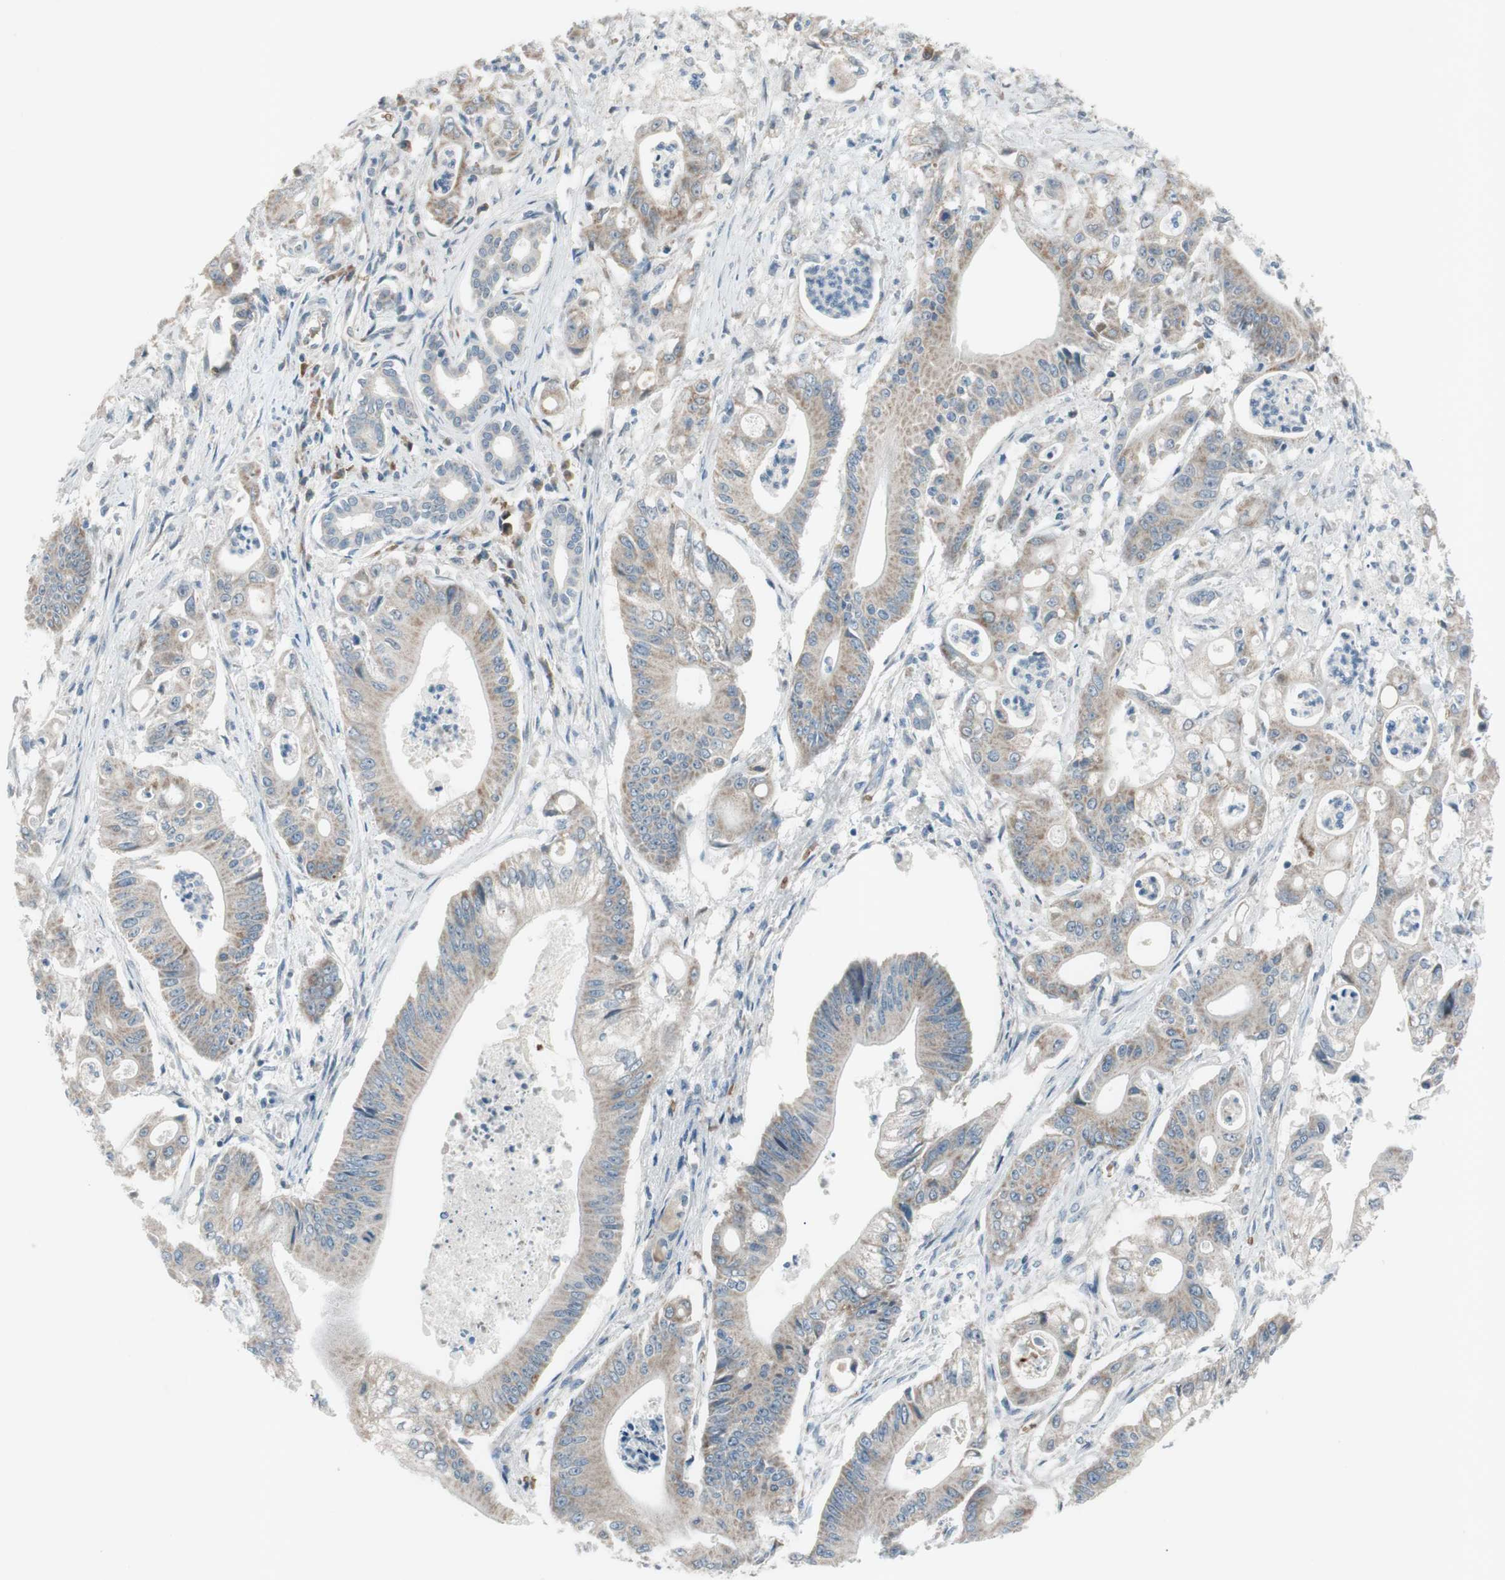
{"staining": {"intensity": "weak", "quantity": "25%-75%", "location": "cytoplasmic/membranous"}, "tissue": "pancreatic cancer", "cell_type": "Tumor cells", "image_type": "cancer", "snomed": [{"axis": "morphology", "description": "Normal tissue, NOS"}, {"axis": "topography", "description": "Lymph node"}], "caption": "Immunohistochemical staining of pancreatic cancer displays low levels of weak cytoplasmic/membranous staining in about 25%-75% of tumor cells.", "gene": "GYPC", "patient": {"sex": "male", "age": 62}}